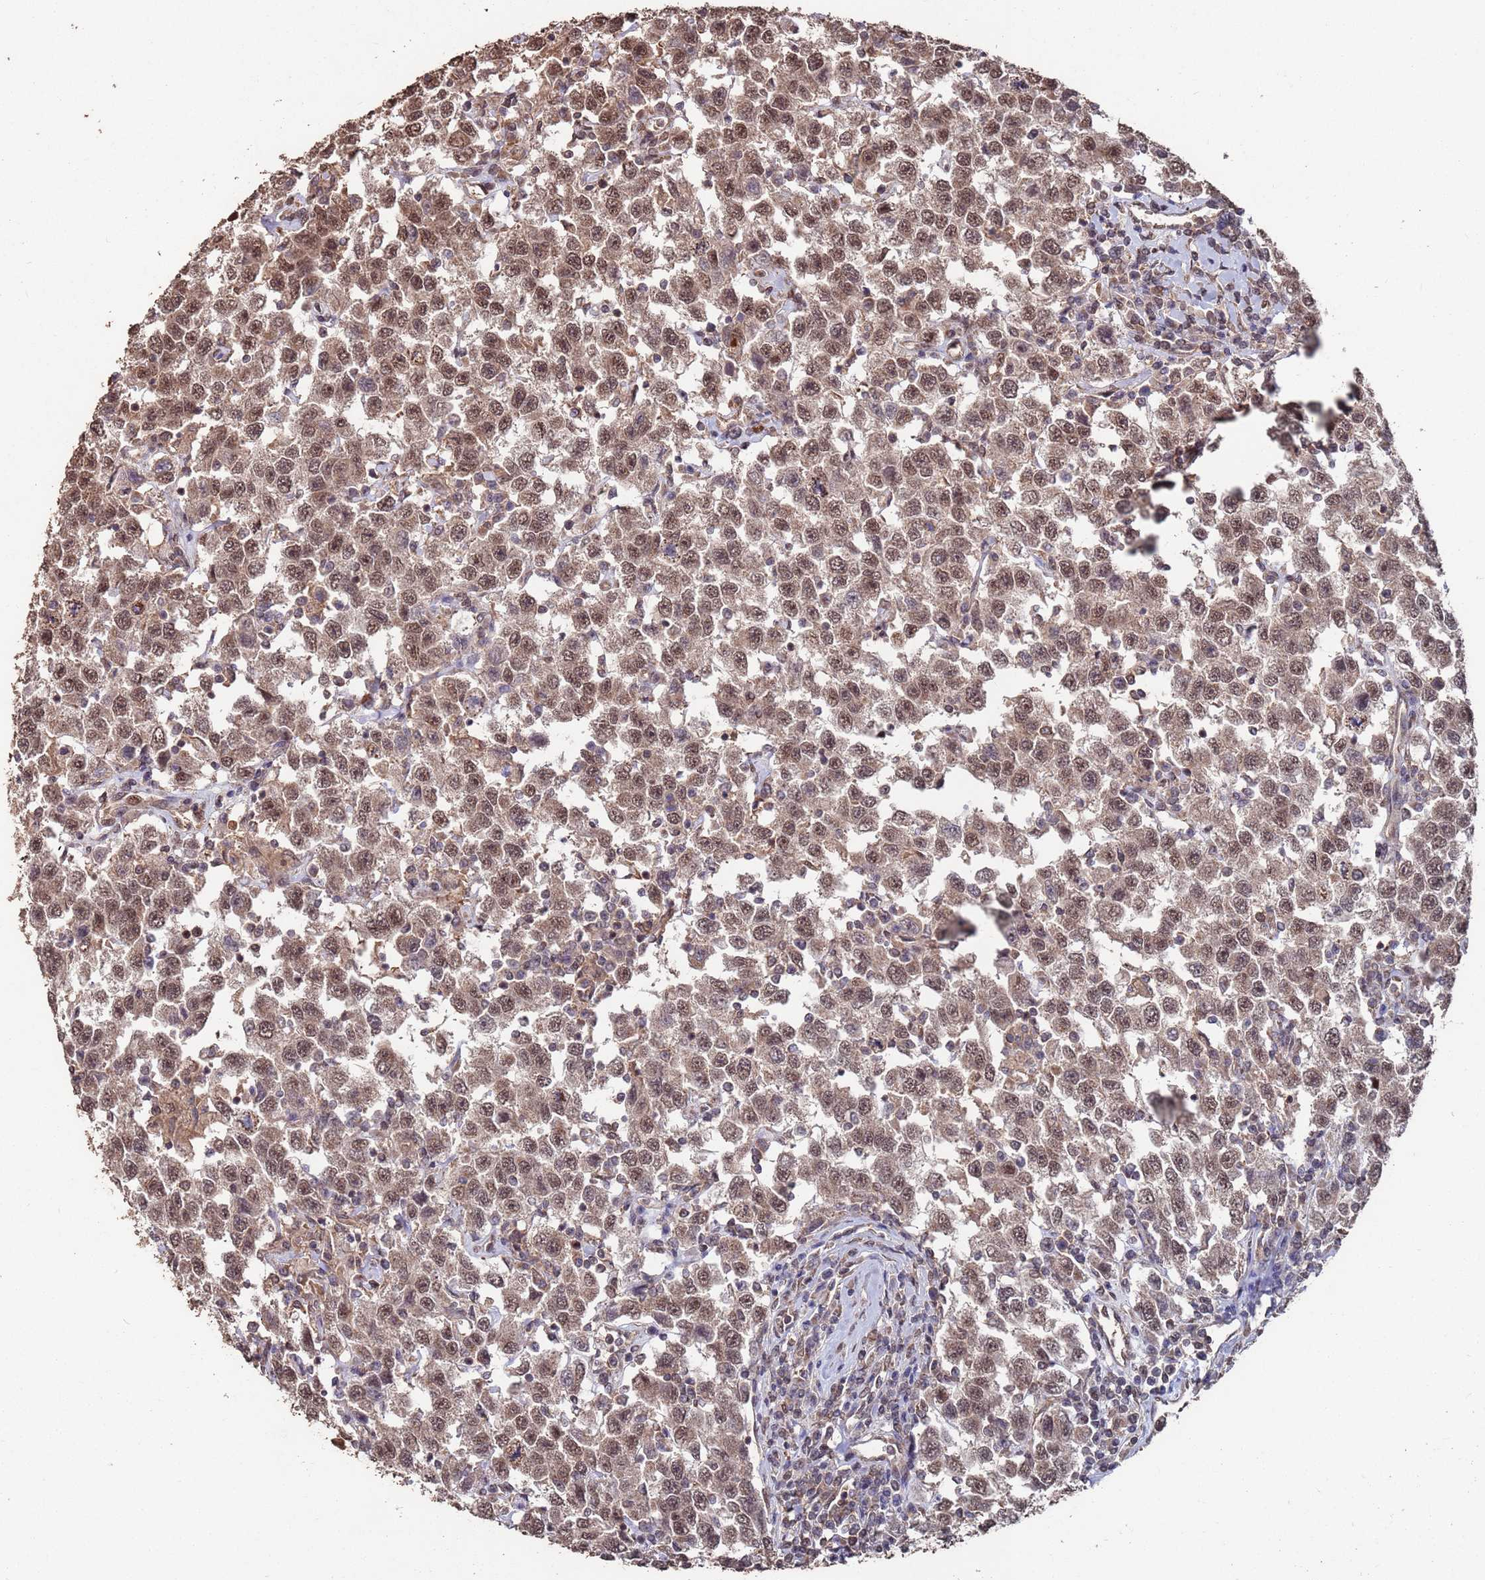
{"staining": {"intensity": "moderate", "quantity": ">75%", "location": "cytoplasmic/membranous,nuclear"}, "tissue": "testis cancer", "cell_type": "Tumor cells", "image_type": "cancer", "snomed": [{"axis": "morphology", "description": "Seminoma, NOS"}, {"axis": "topography", "description": "Testis"}], "caption": "Immunohistochemistry (DAB) staining of human testis cancer demonstrates moderate cytoplasmic/membranous and nuclear protein staining in approximately >75% of tumor cells. Nuclei are stained in blue.", "gene": "PRR7", "patient": {"sex": "male", "age": 41}}